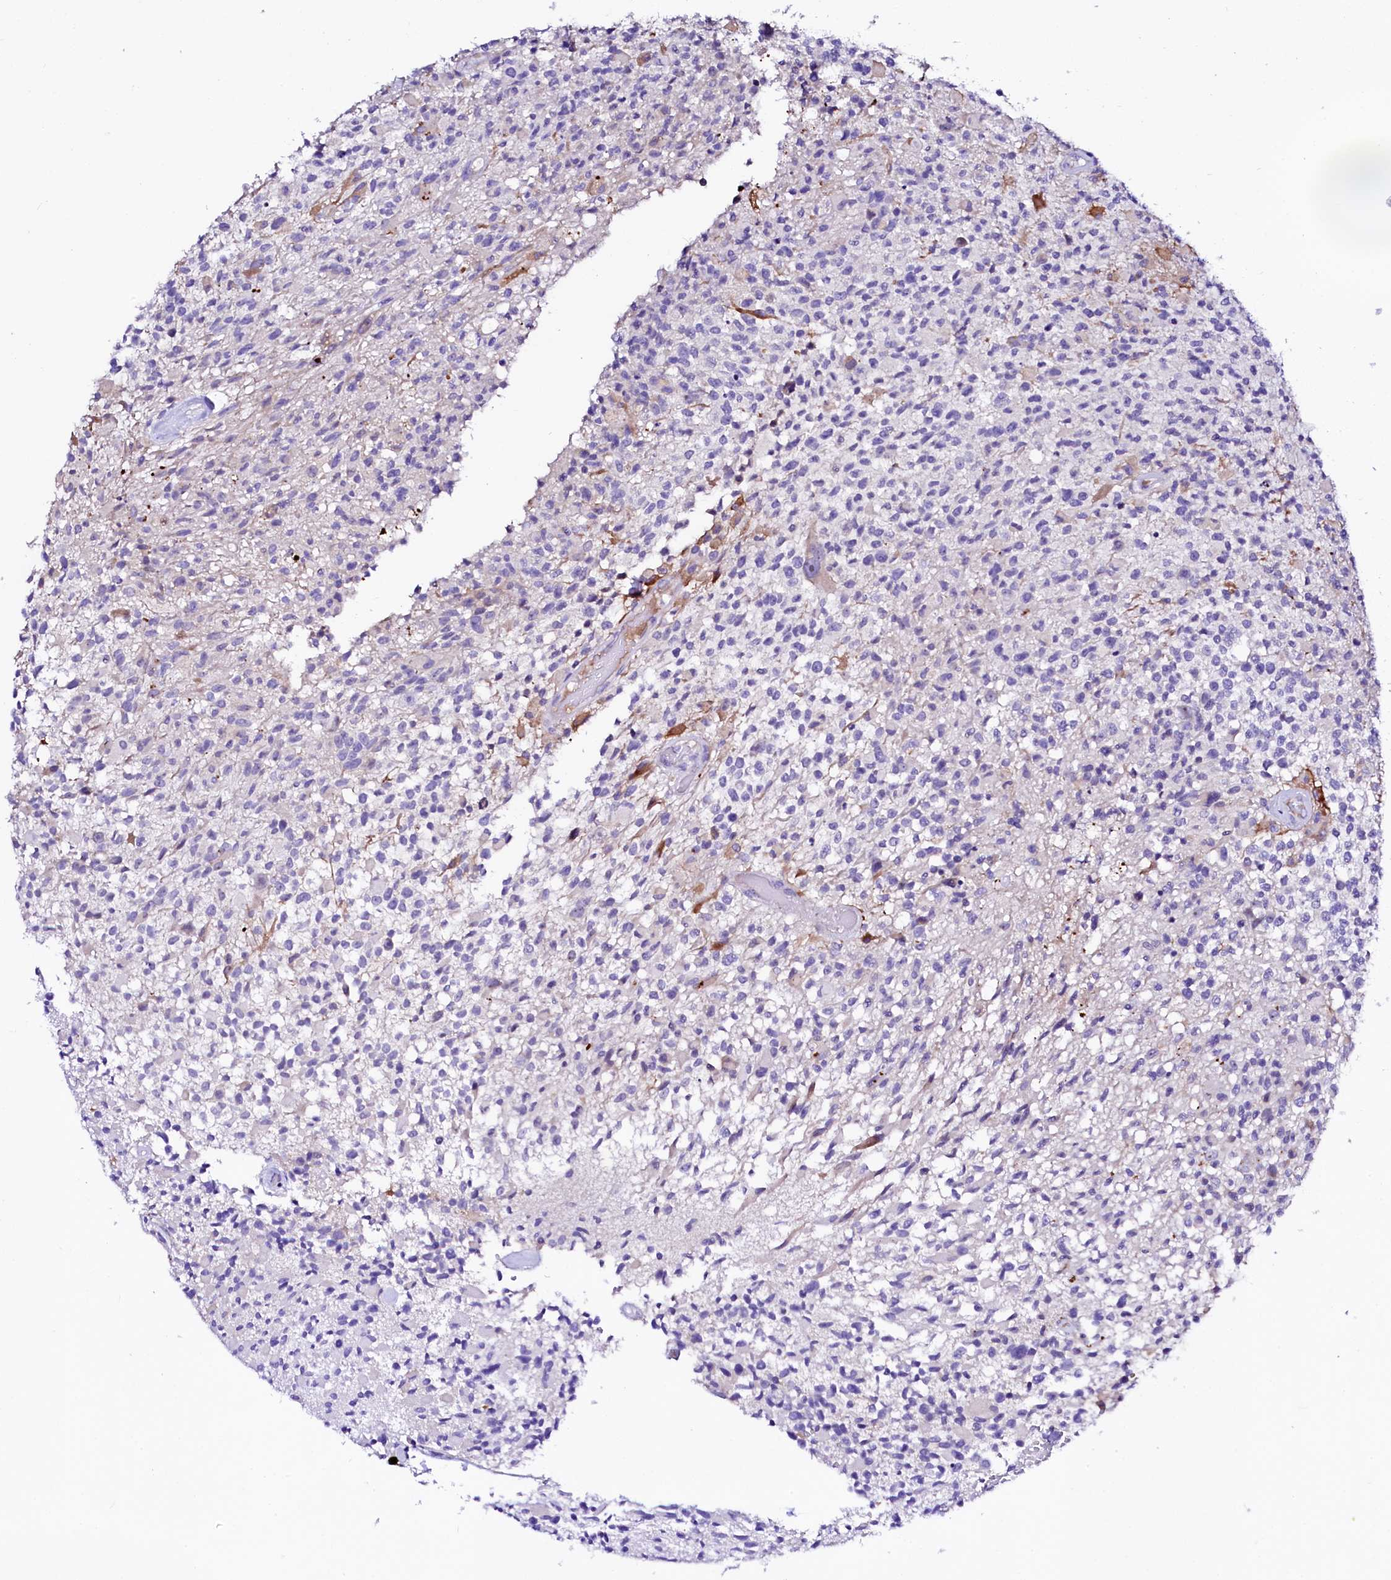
{"staining": {"intensity": "negative", "quantity": "none", "location": "none"}, "tissue": "glioma", "cell_type": "Tumor cells", "image_type": "cancer", "snomed": [{"axis": "morphology", "description": "Glioma, malignant, High grade"}, {"axis": "morphology", "description": "Glioblastoma, NOS"}, {"axis": "topography", "description": "Brain"}], "caption": "Glioma was stained to show a protein in brown. There is no significant positivity in tumor cells.", "gene": "BTBD16", "patient": {"sex": "male", "age": 60}}